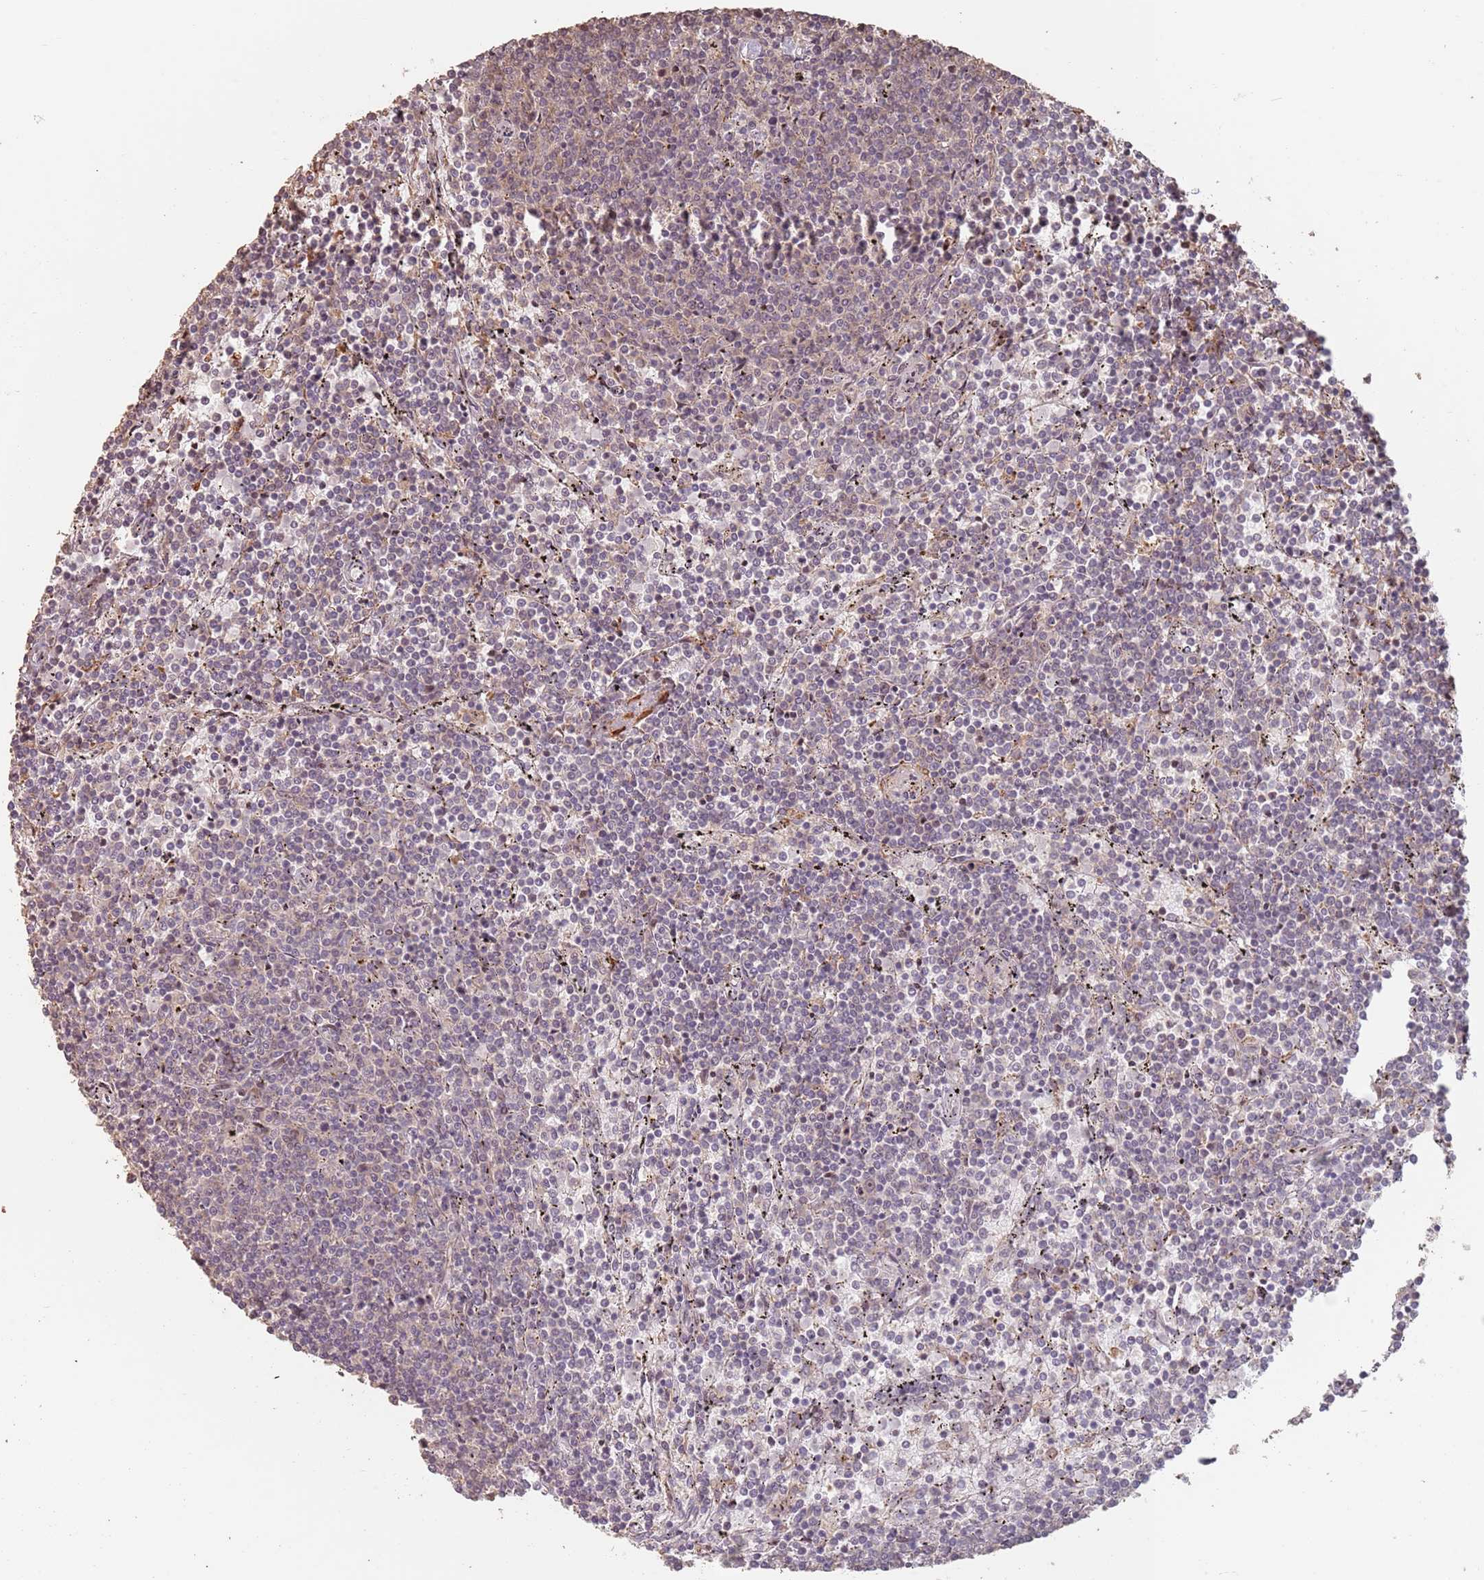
{"staining": {"intensity": "negative", "quantity": "none", "location": "none"}, "tissue": "lymphoma", "cell_type": "Tumor cells", "image_type": "cancer", "snomed": [{"axis": "morphology", "description": "Malignant lymphoma, non-Hodgkin's type, Low grade"}, {"axis": "topography", "description": "Spleen"}], "caption": "Immunohistochemistry (IHC) histopathology image of neoplastic tissue: human malignant lymphoma, non-Hodgkin's type (low-grade) stained with DAB (3,3'-diaminobenzidine) demonstrates no significant protein expression in tumor cells.", "gene": "ADTRP", "patient": {"sex": "female", "age": 50}}